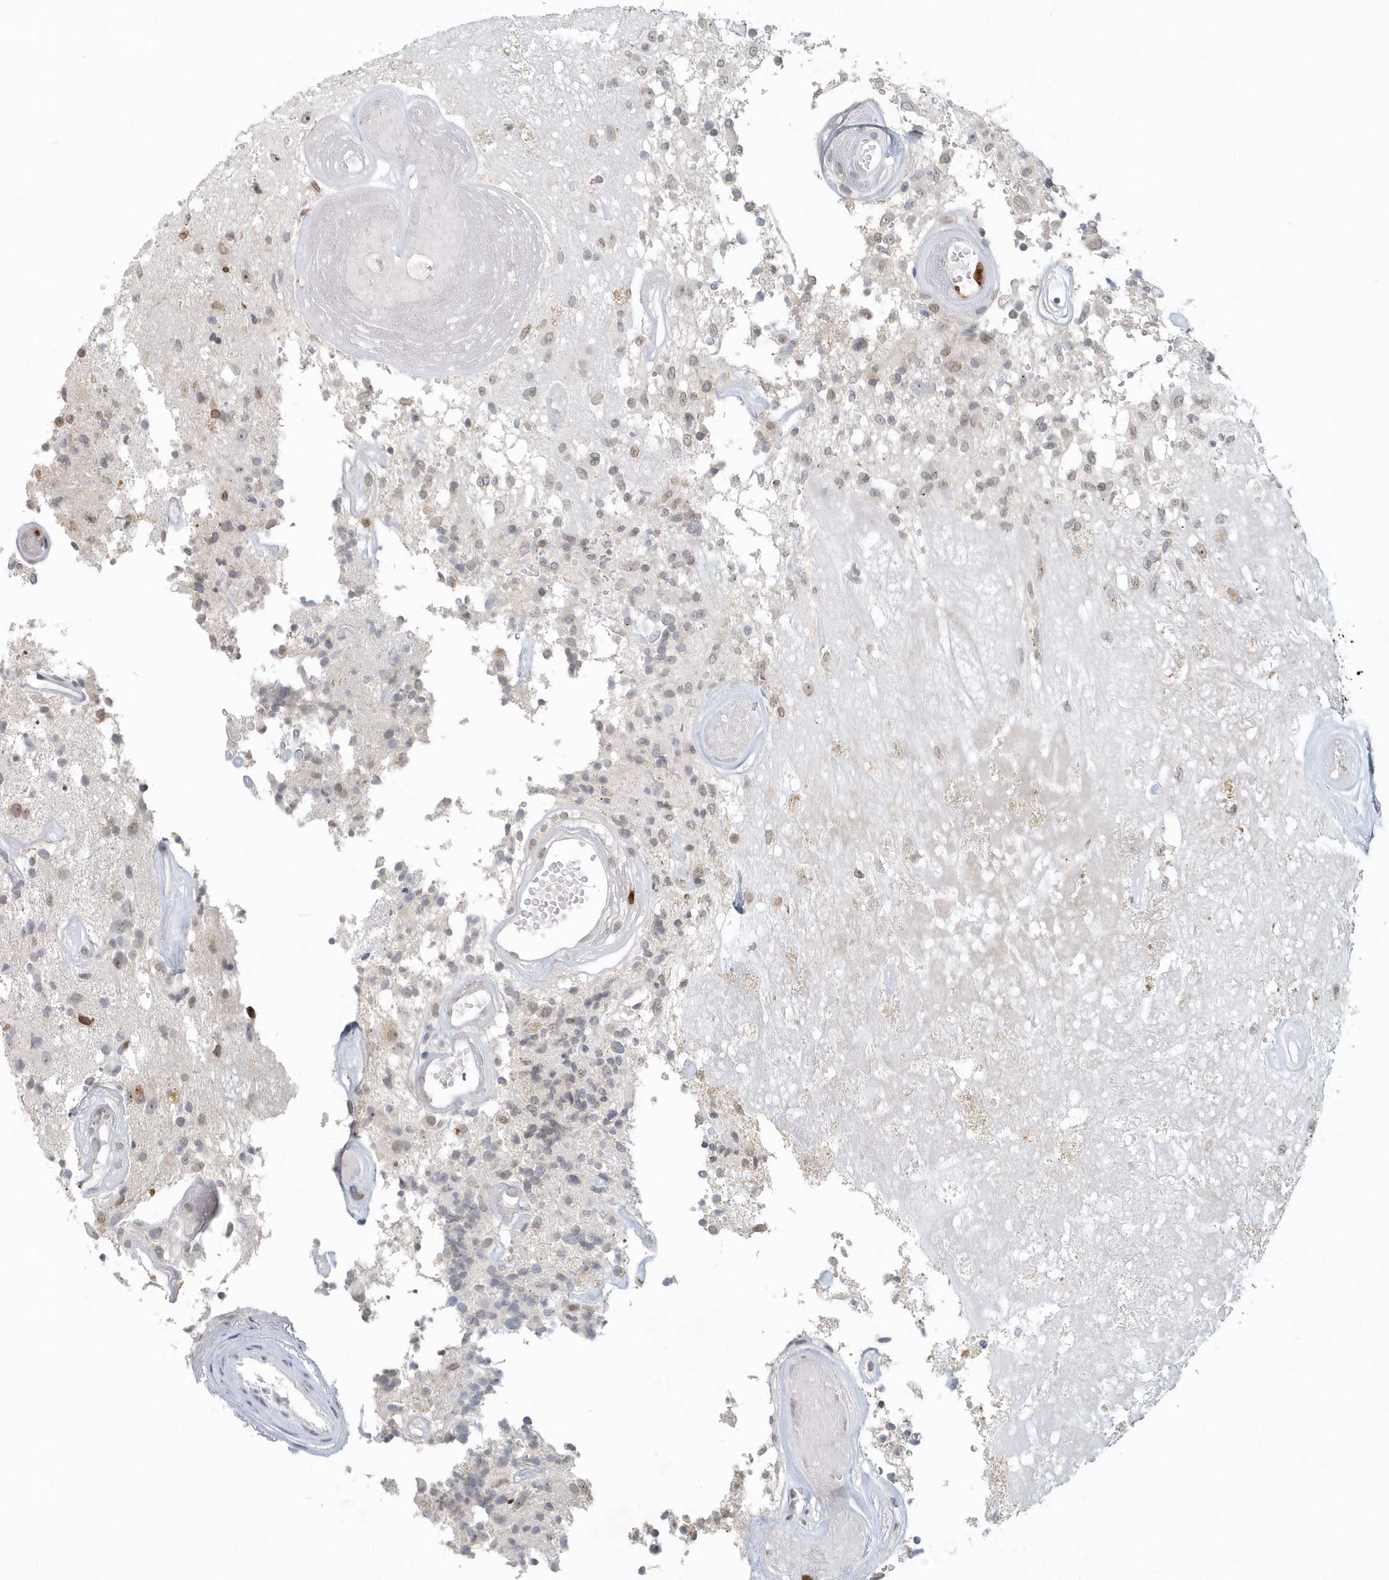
{"staining": {"intensity": "negative", "quantity": "none", "location": "none"}, "tissue": "glioma", "cell_type": "Tumor cells", "image_type": "cancer", "snomed": [{"axis": "morphology", "description": "Glioma, malignant, High grade"}, {"axis": "morphology", "description": "Glioblastoma, NOS"}, {"axis": "topography", "description": "Brain"}], "caption": "The IHC image has no significant positivity in tumor cells of glioma tissue.", "gene": "NUP54", "patient": {"sex": "male", "age": 60}}